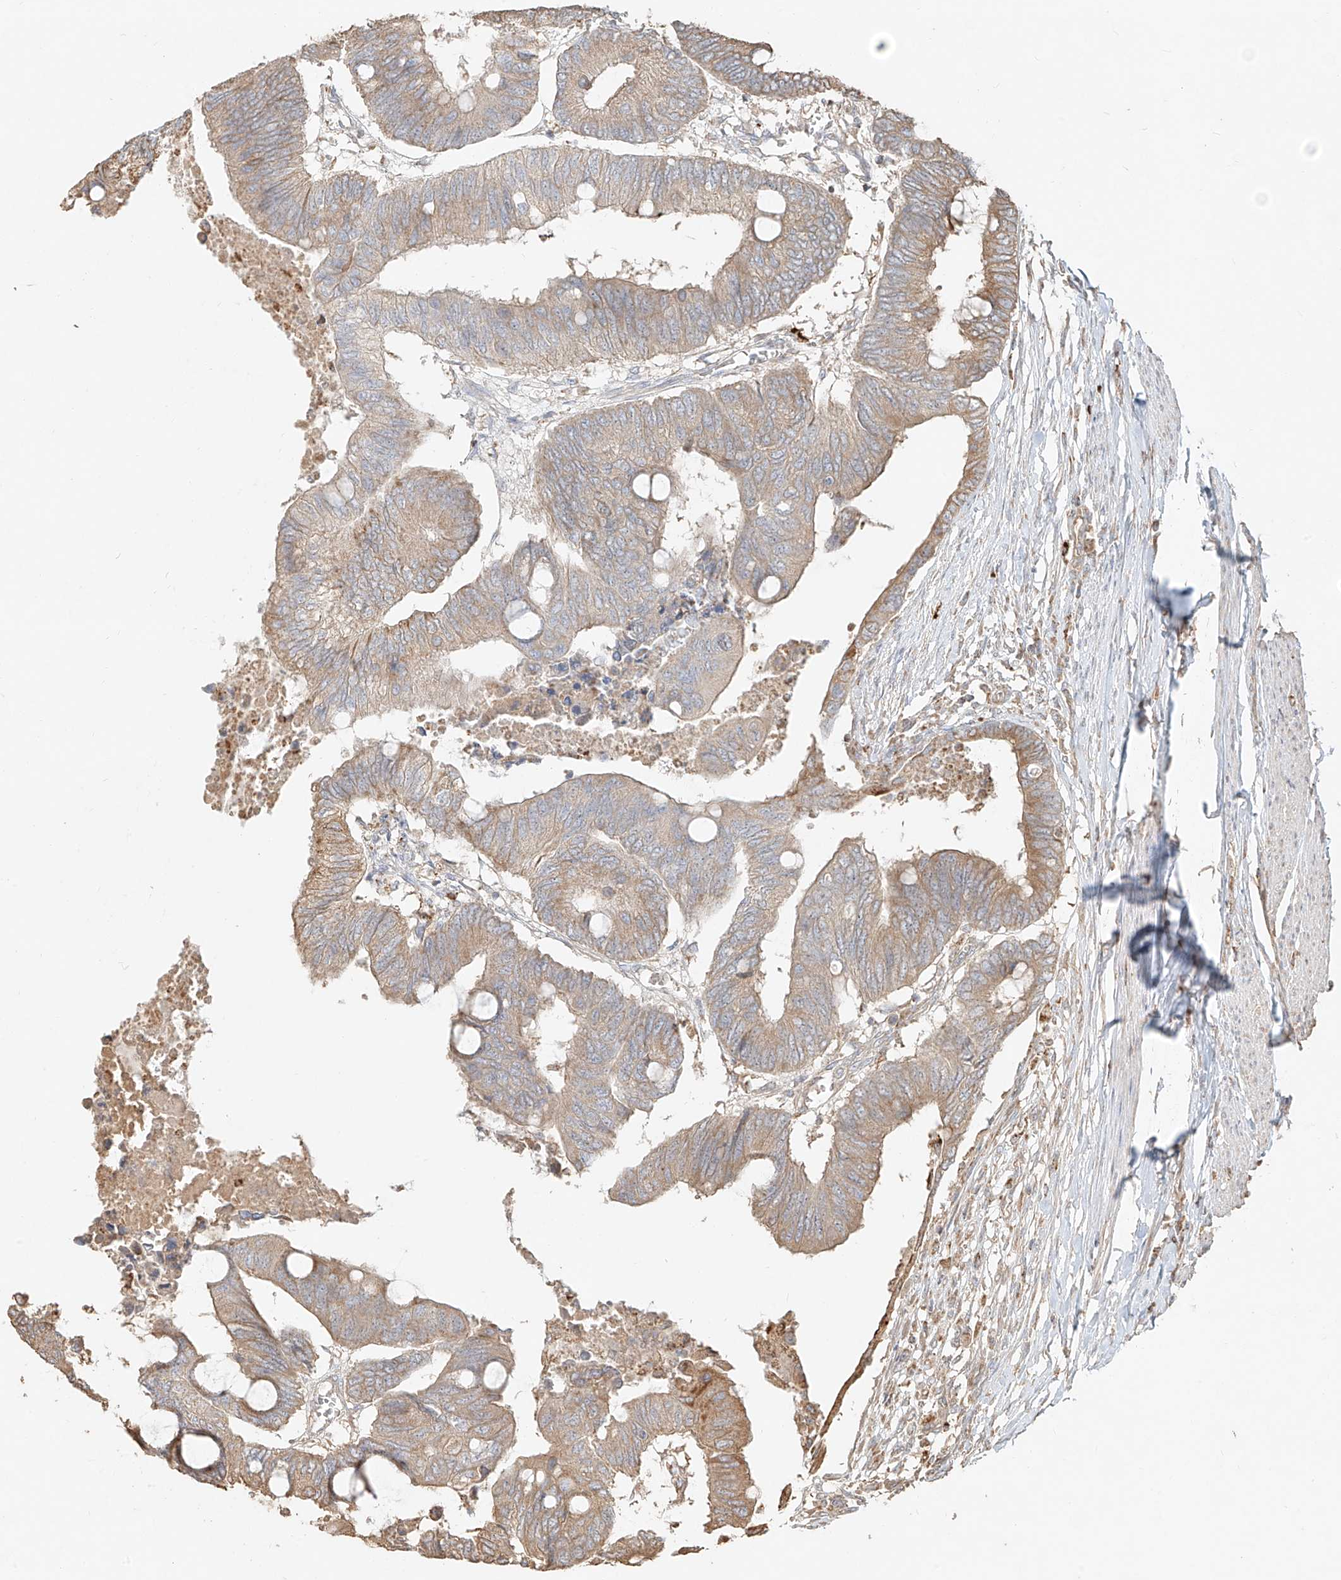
{"staining": {"intensity": "weak", "quantity": ">75%", "location": "cytoplasmic/membranous"}, "tissue": "colorectal cancer", "cell_type": "Tumor cells", "image_type": "cancer", "snomed": [{"axis": "morphology", "description": "Normal tissue, NOS"}, {"axis": "morphology", "description": "Adenocarcinoma, NOS"}, {"axis": "topography", "description": "Rectum"}, {"axis": "topography", "description": "Peripheral nerve tissue"}], "caption": "Adenocarcinoma (colorectal) stained with DAB immunohistochemistry (IHC) reveals low levels of weak cytoplasmic/membranous positivity in approximately >75% of tumor cells.", "gene": "EFNB1", "patient": {"sex": "male", "age": 92}}